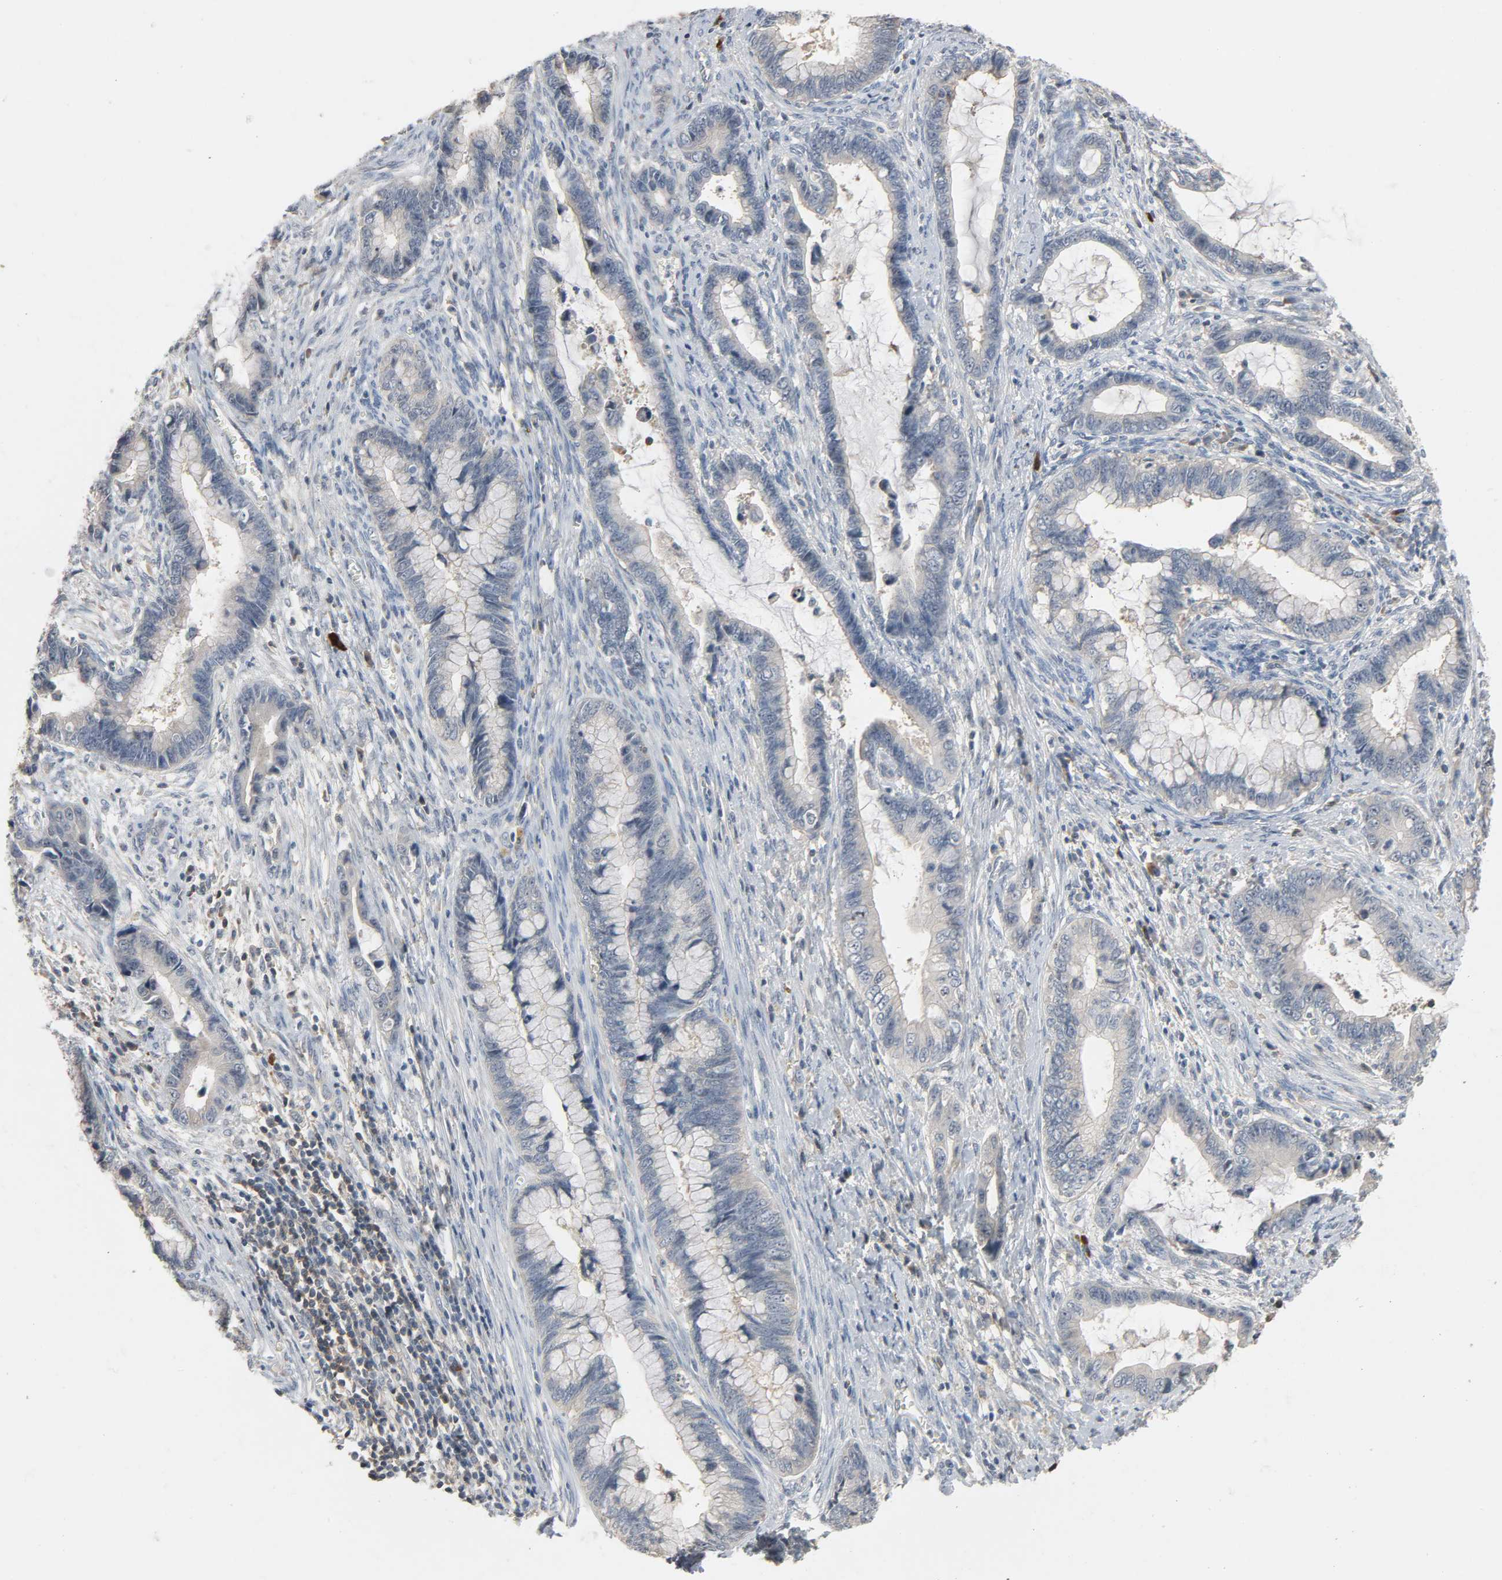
{"staining": {"intensity": "negative", "quantity": "none", "location": "none"}, "tissue": "cervical cancer", "cell_type": "Tumor cells", "image_type": "cancer", "snomed": [{"axis": "morphology", "description": "Adenocarcinoma, NOS"}, {"axis": "topography", "description": "Cervix"}], "caption": "DAB (3,3'-diaminobenzidine) immunohistochemical staining of human cervical cancer exhibits no significant positivity in tumor cells. (Stains: DAB (3,3'-diaminobenzidine) immunohistochemistry with hematoxylin counter stain, Microscopy: brightfield microscopy at high magnification).", "gene": "CD4", "patient": {"sex": "female", "age": 44}}